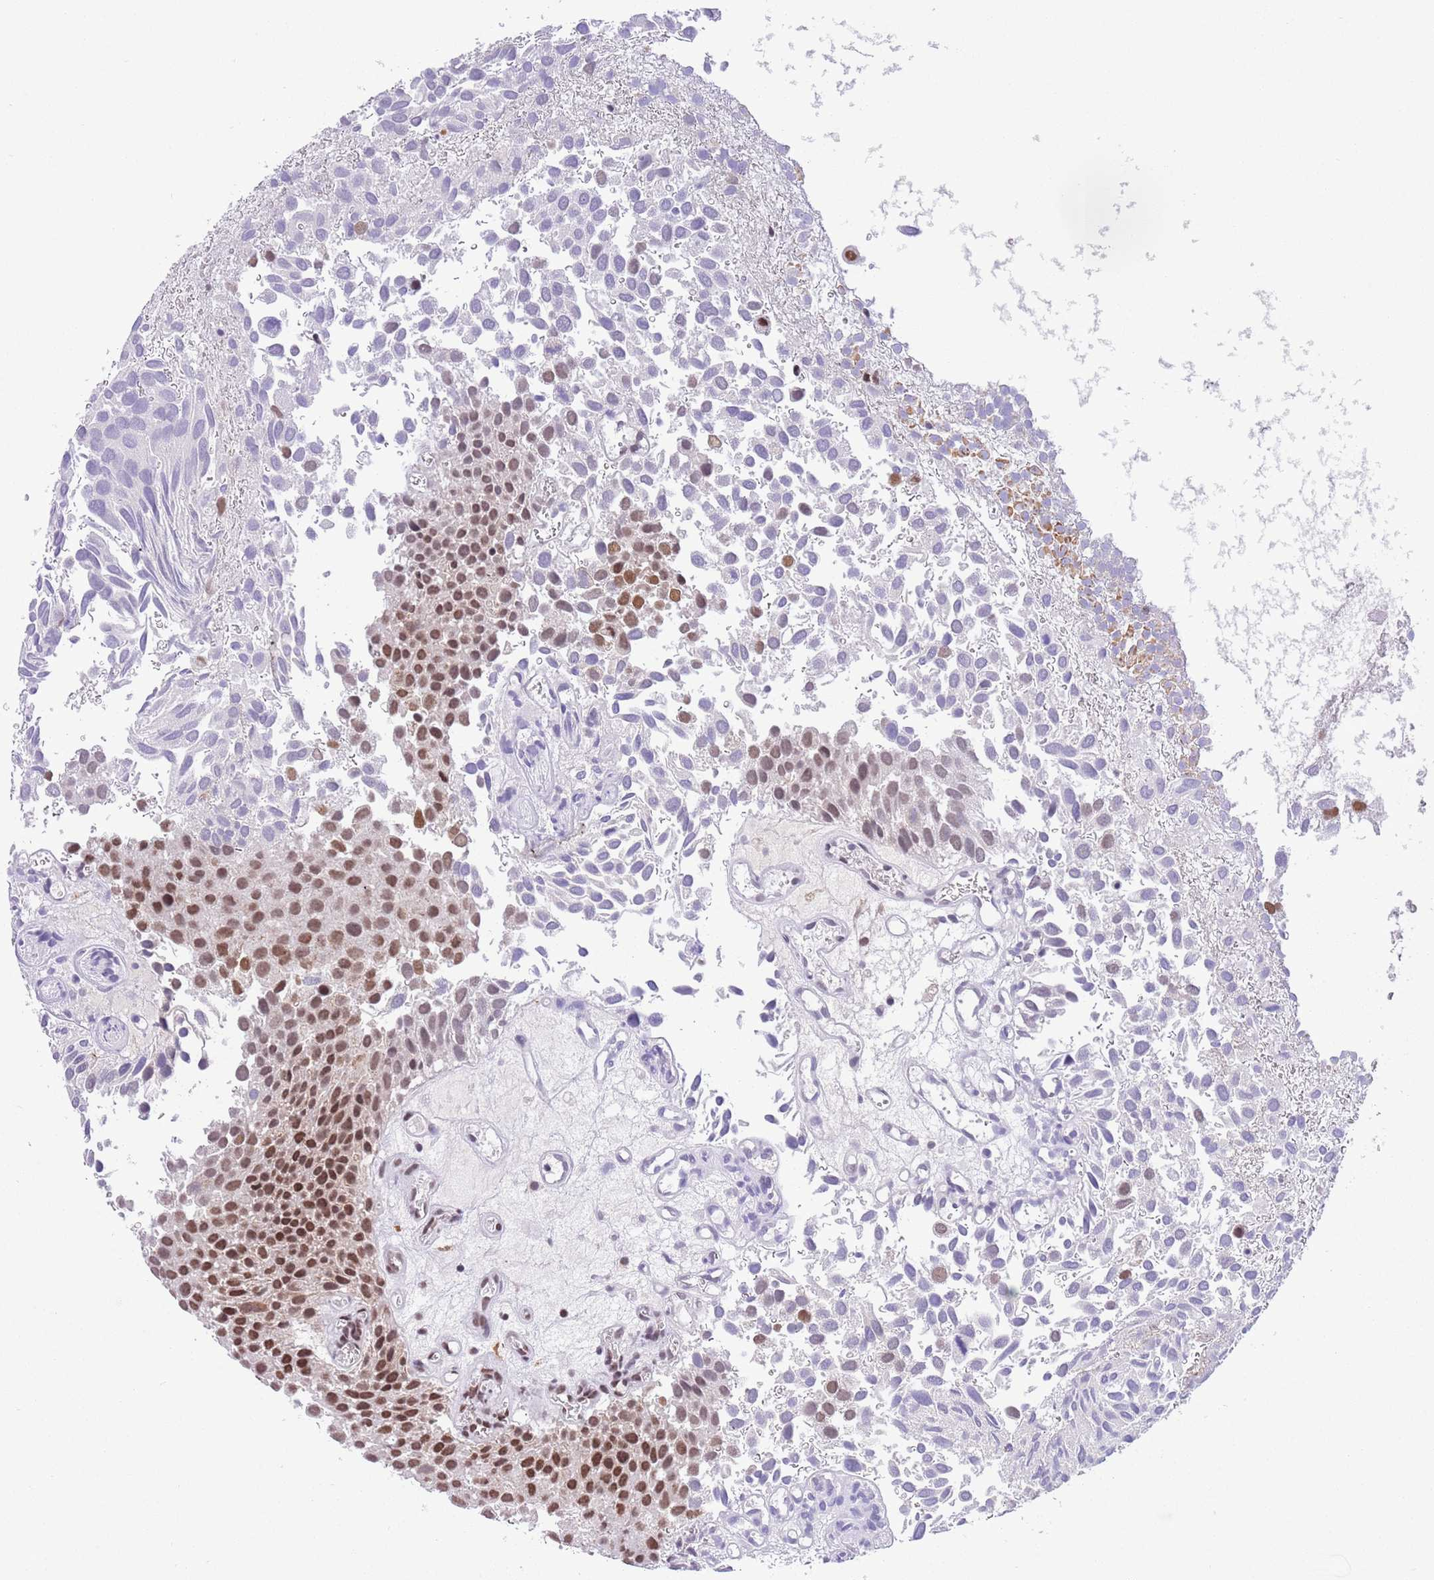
{"staining": {"intensity": "strong", "quantity": ">75%", "location": "nuclear"}, "tissue": "urothelial cancer", "cell_type": "Tumor cells", "image_type": "cancer", "snomed": [{"axis": "morphology", "description": "Urothelial carcinoma, Low grade"}, {"axis": "topography", "description": "Urinary bladder"}], "caption": "Immunohistochemical staining of human urothelial carcinoma (low-grade) shows high levels of strong nuclear protein positivity in about >75% of tumor cells. The staining was performed using DAB, with brown indicating positive protein expression. Nuclei are stained blue with hematoxylin.", "gene": "TRIM32", "patient": {"sex": "male", "age": 88}}